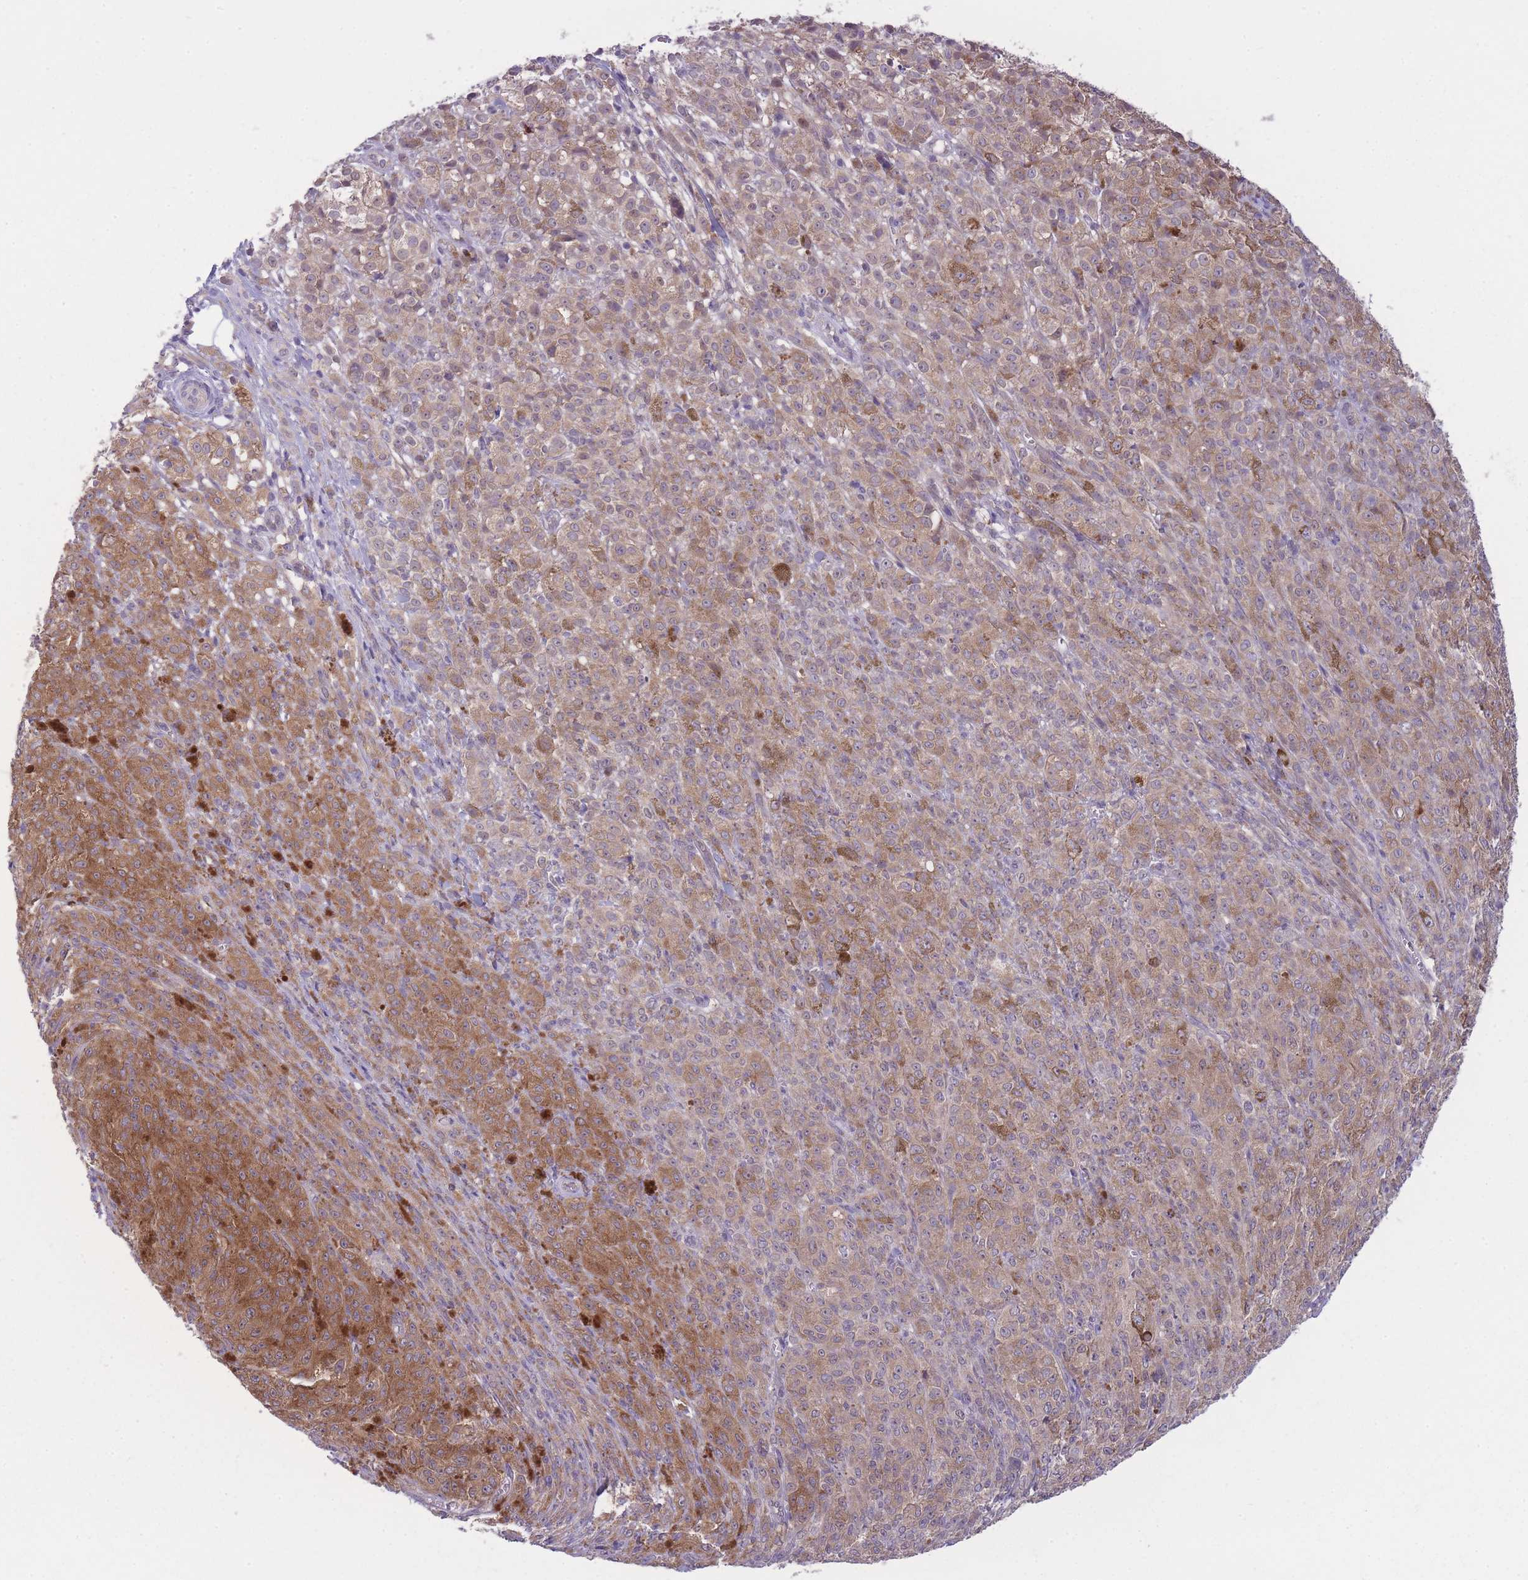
{"staining": {"intensity": "moderate", "quantity": ">75%", "location": "cytoplasmic/membranous"}, "tissue": "melanoma", "cell_type": "Tumor cells", "image_type": "cancer", "snomed": [{"axis": "morphology", "description": "Malignant melanoma, NOS"}, {"axis": "topography", "description": "Skin"}], "caption": "The histopathology image shows a brown stain indicating the presence of a protein in the cytoplasmic/membranous of tumor cells in melanoma.", "gene": "CCT6B", "patient": {"sex": "female", "age": 52}}